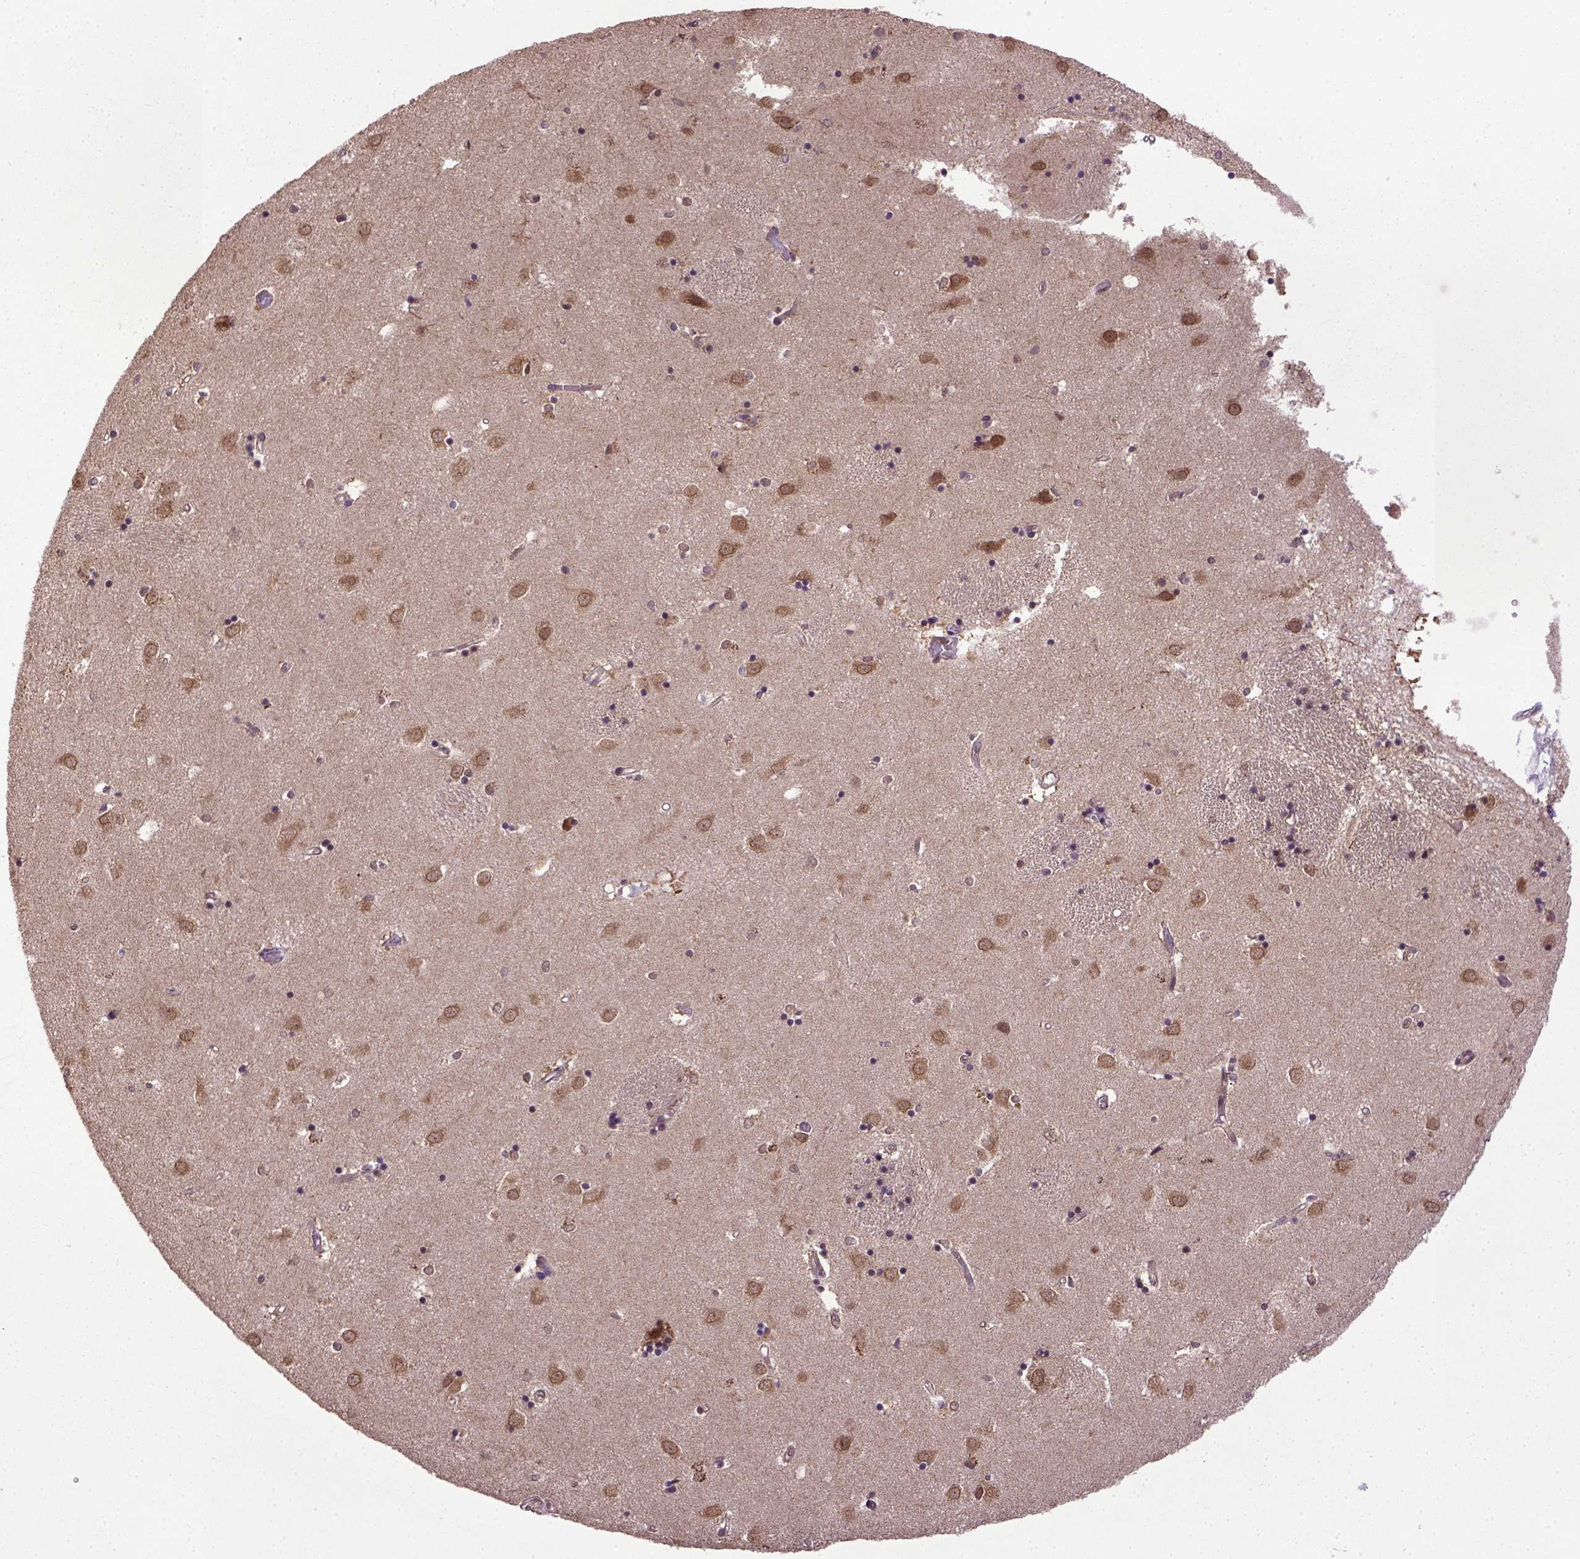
{"staining": {"intensity": "moderate", "quantity": "25%-75%", "location": "cytoplasmic/membranous"}, "tissue": "caudate", "cell_type": "Glial cells", "image_type": "normal", "snomed": [{"axis": "morphology", "description": "Normal tissue, NOS"}, {"axis": "topography", "description": "Lateral ventricle wall"}], "caption": "A brown stain highlights moderate cytoplasmic/membranous positivity of a protein in glial cells of normal human caudate.", "gene": "UBA3", "patient": {"sex": "male", "age": 54}}